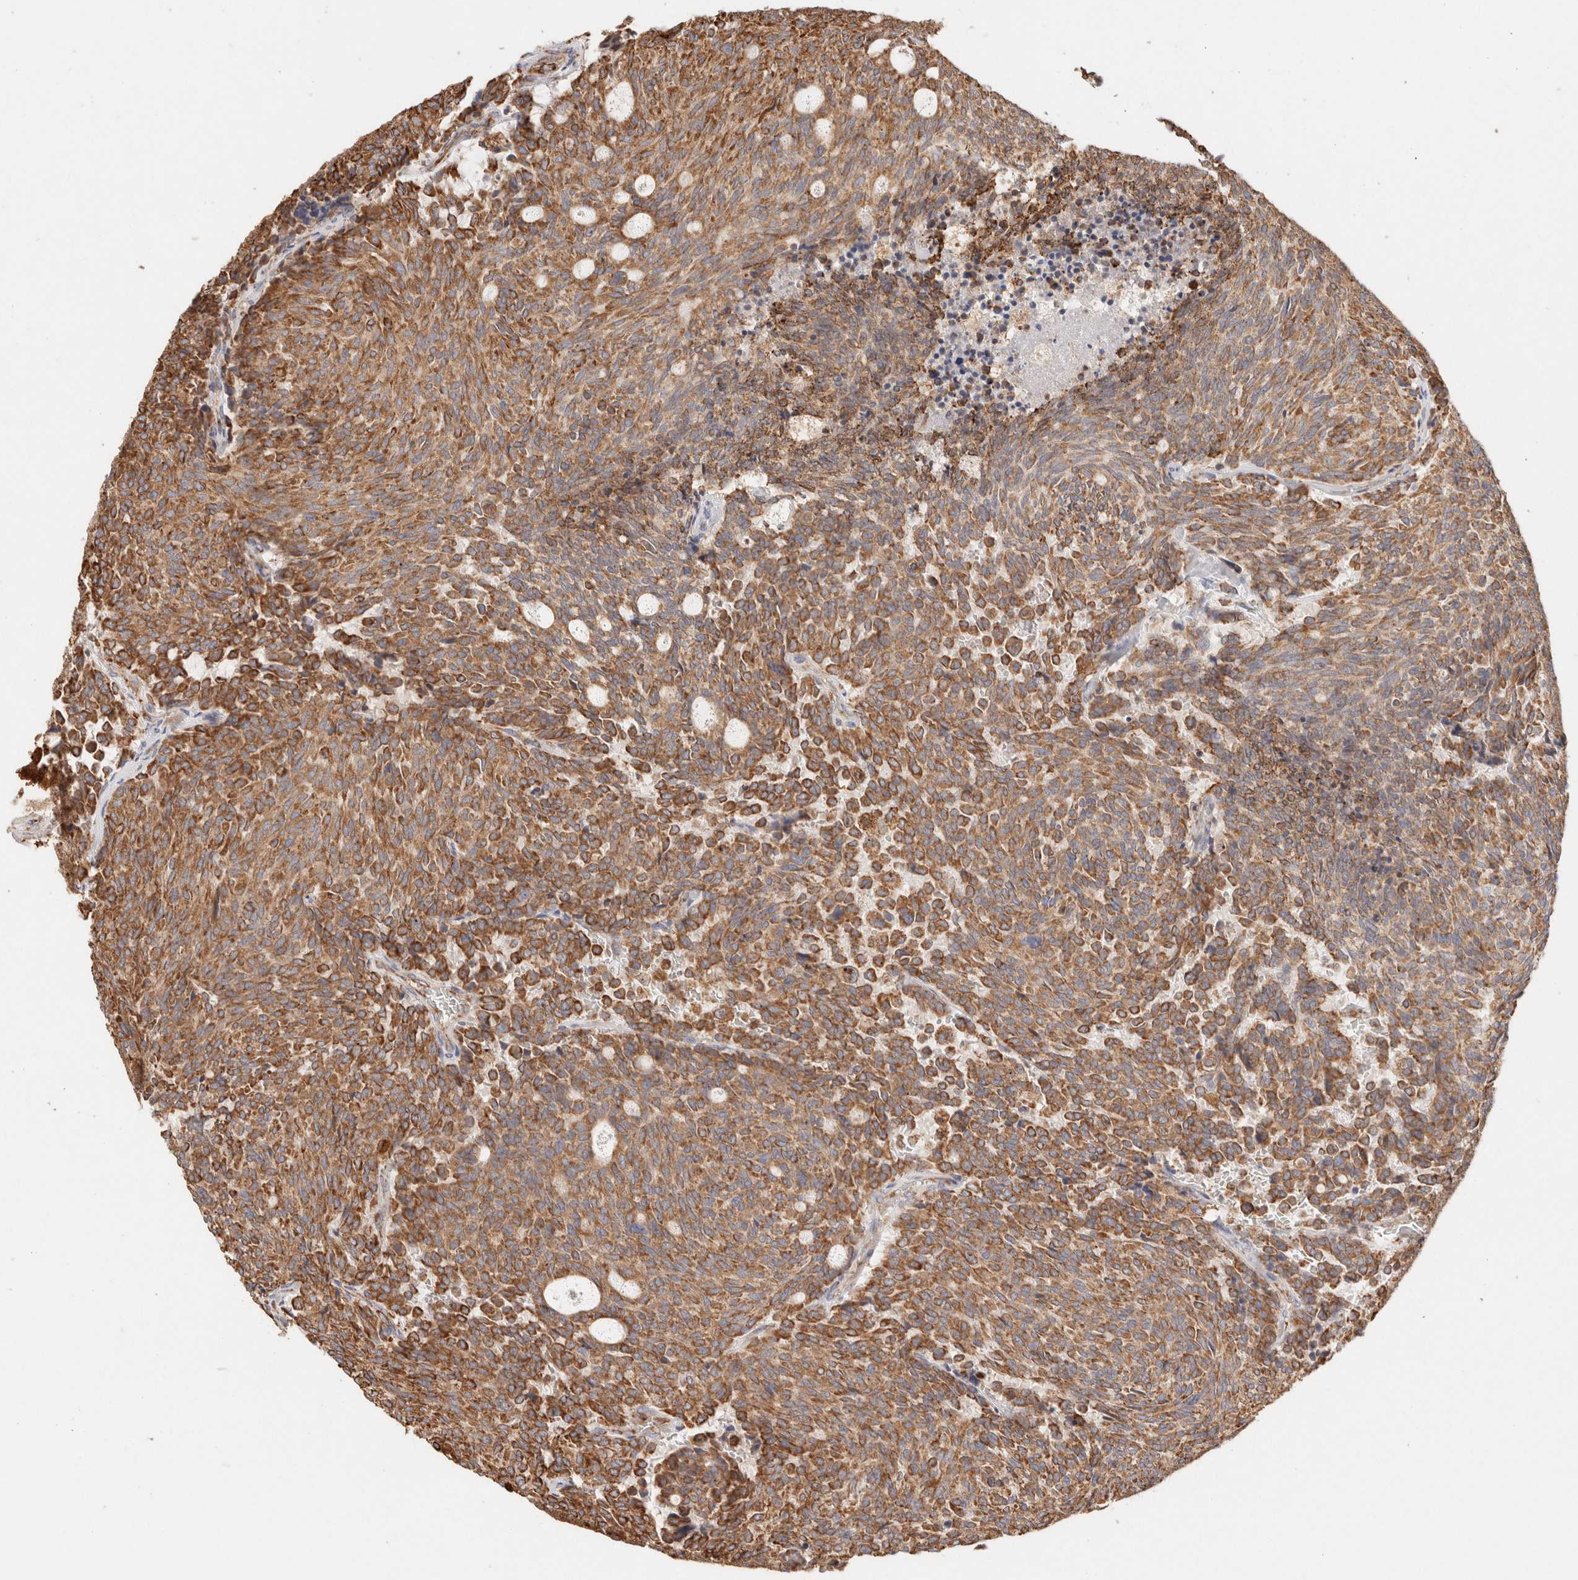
{"staining": {"intensity": "moderate", "quantity": ">75%", "location": "cytoplasmic/membranous"}, "tissue": "carcinoid", "cell_type": "Tumor cells", "image_type": "cancer", "snomed": [{"axis": "morphology", "description": "Carcinoid, malignant, NOS"}, {"axis": "topography", "description": "Pancreas"}], "caption": "The histopathology image displays immunohistochemical staining of carcinoid. There is moderate cytoplasmic/membranous expression is identified in about >75% of tumor cells. The staining is performed using DAB (3,3'-diaminobenzidine) brown chromogen to label protein expression. The nuclei are counter-stained blue using hematoxylin.", "gene": "FER", "patient": {"sex": "female", "age": 54}}